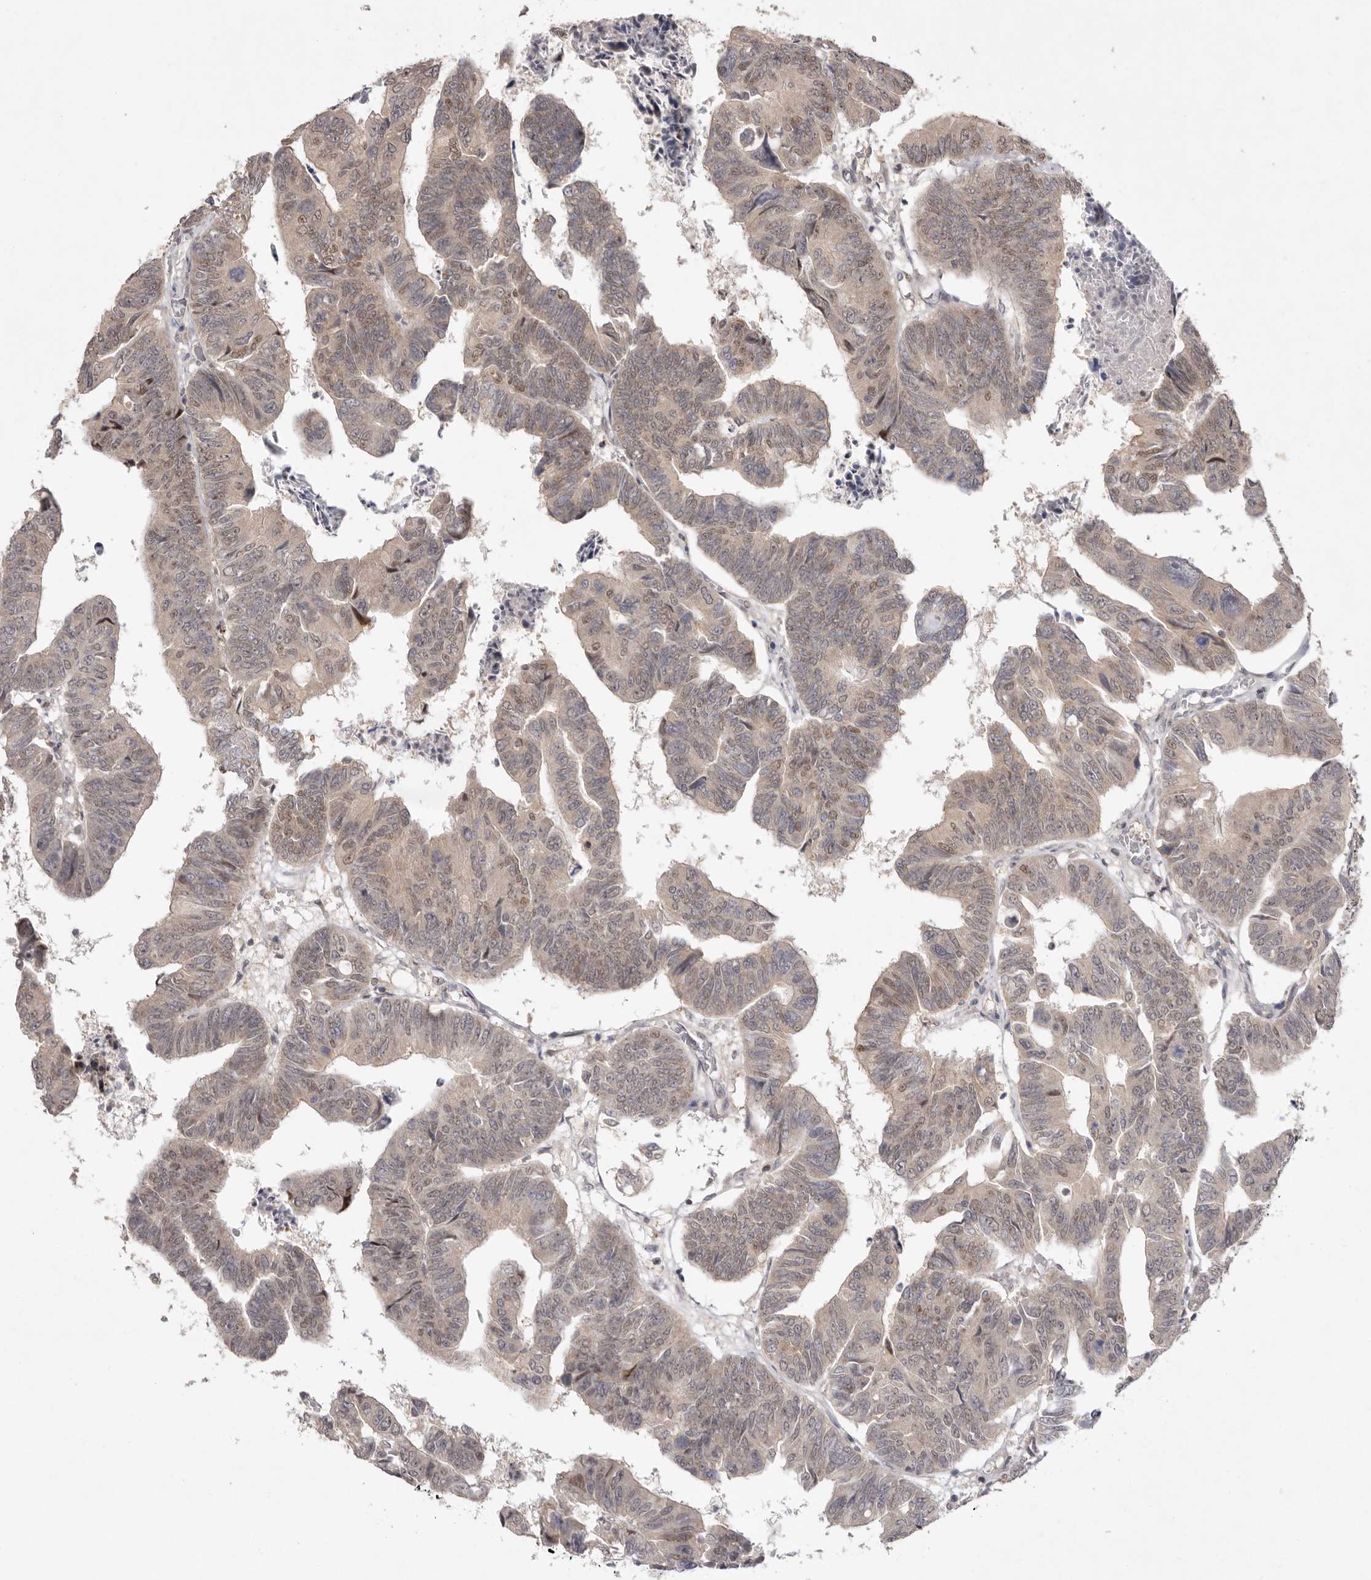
{"staining": {"intensity": "weak", "quantity": ">75%", "location": "cytoplasmic/membranous,nuclear"}, "tissue": "colorectal cancer", "cell_type": "Tumor cells", "image_type": "cancer", "snomed": [{"axis": "morphology", "description": "Adenocarcinoma, NOS"}, {"axis": "topography", "description": "Rectum"}], "caption": "A histopathology image of colorectal adenocarcinoma stained for a protein exhibits weak cytoplasmic/membranous and nuclear brown staining in tumor cells.", "gene": "TADA1", "patient": {"sex": "female", "age": 65}}